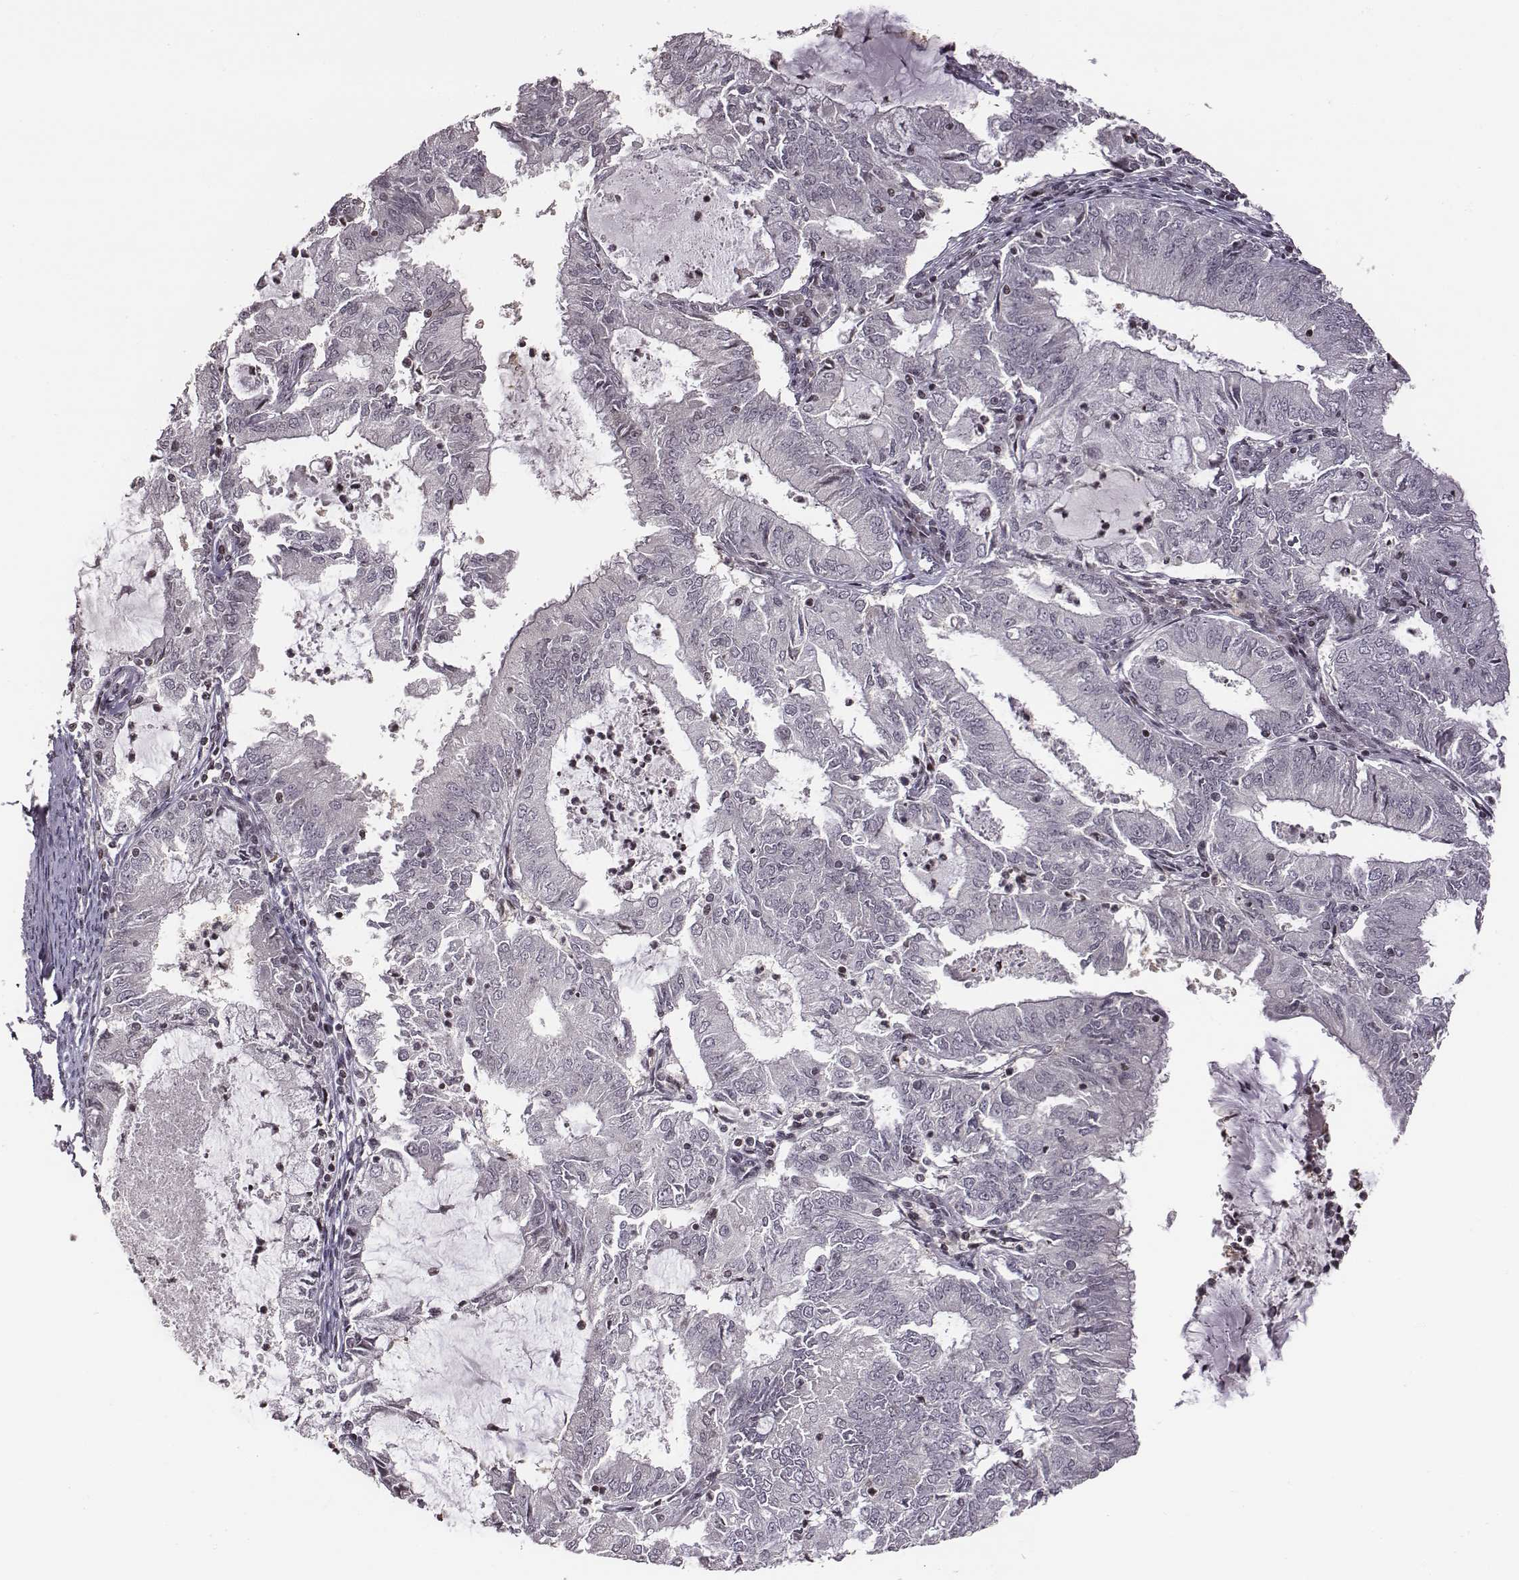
{"staining": {"intensity": "negative", "quantity": "none", "location": "none"}, "tissue": "endometrial cancer", "cell_type": "Tumor cells", "image_type": "cancer", "snomed": [{"axis": "morphology", "description": "Adenocarcinoma, NOS"}, {"axis": "topography", "description": "Endometrium"}], "caption": "Micrograph shows no protein expression in tumor cells of endometrial cancer tissue.", "gene": "GRM4", "patient": {"sex": "female", "age": 57}}